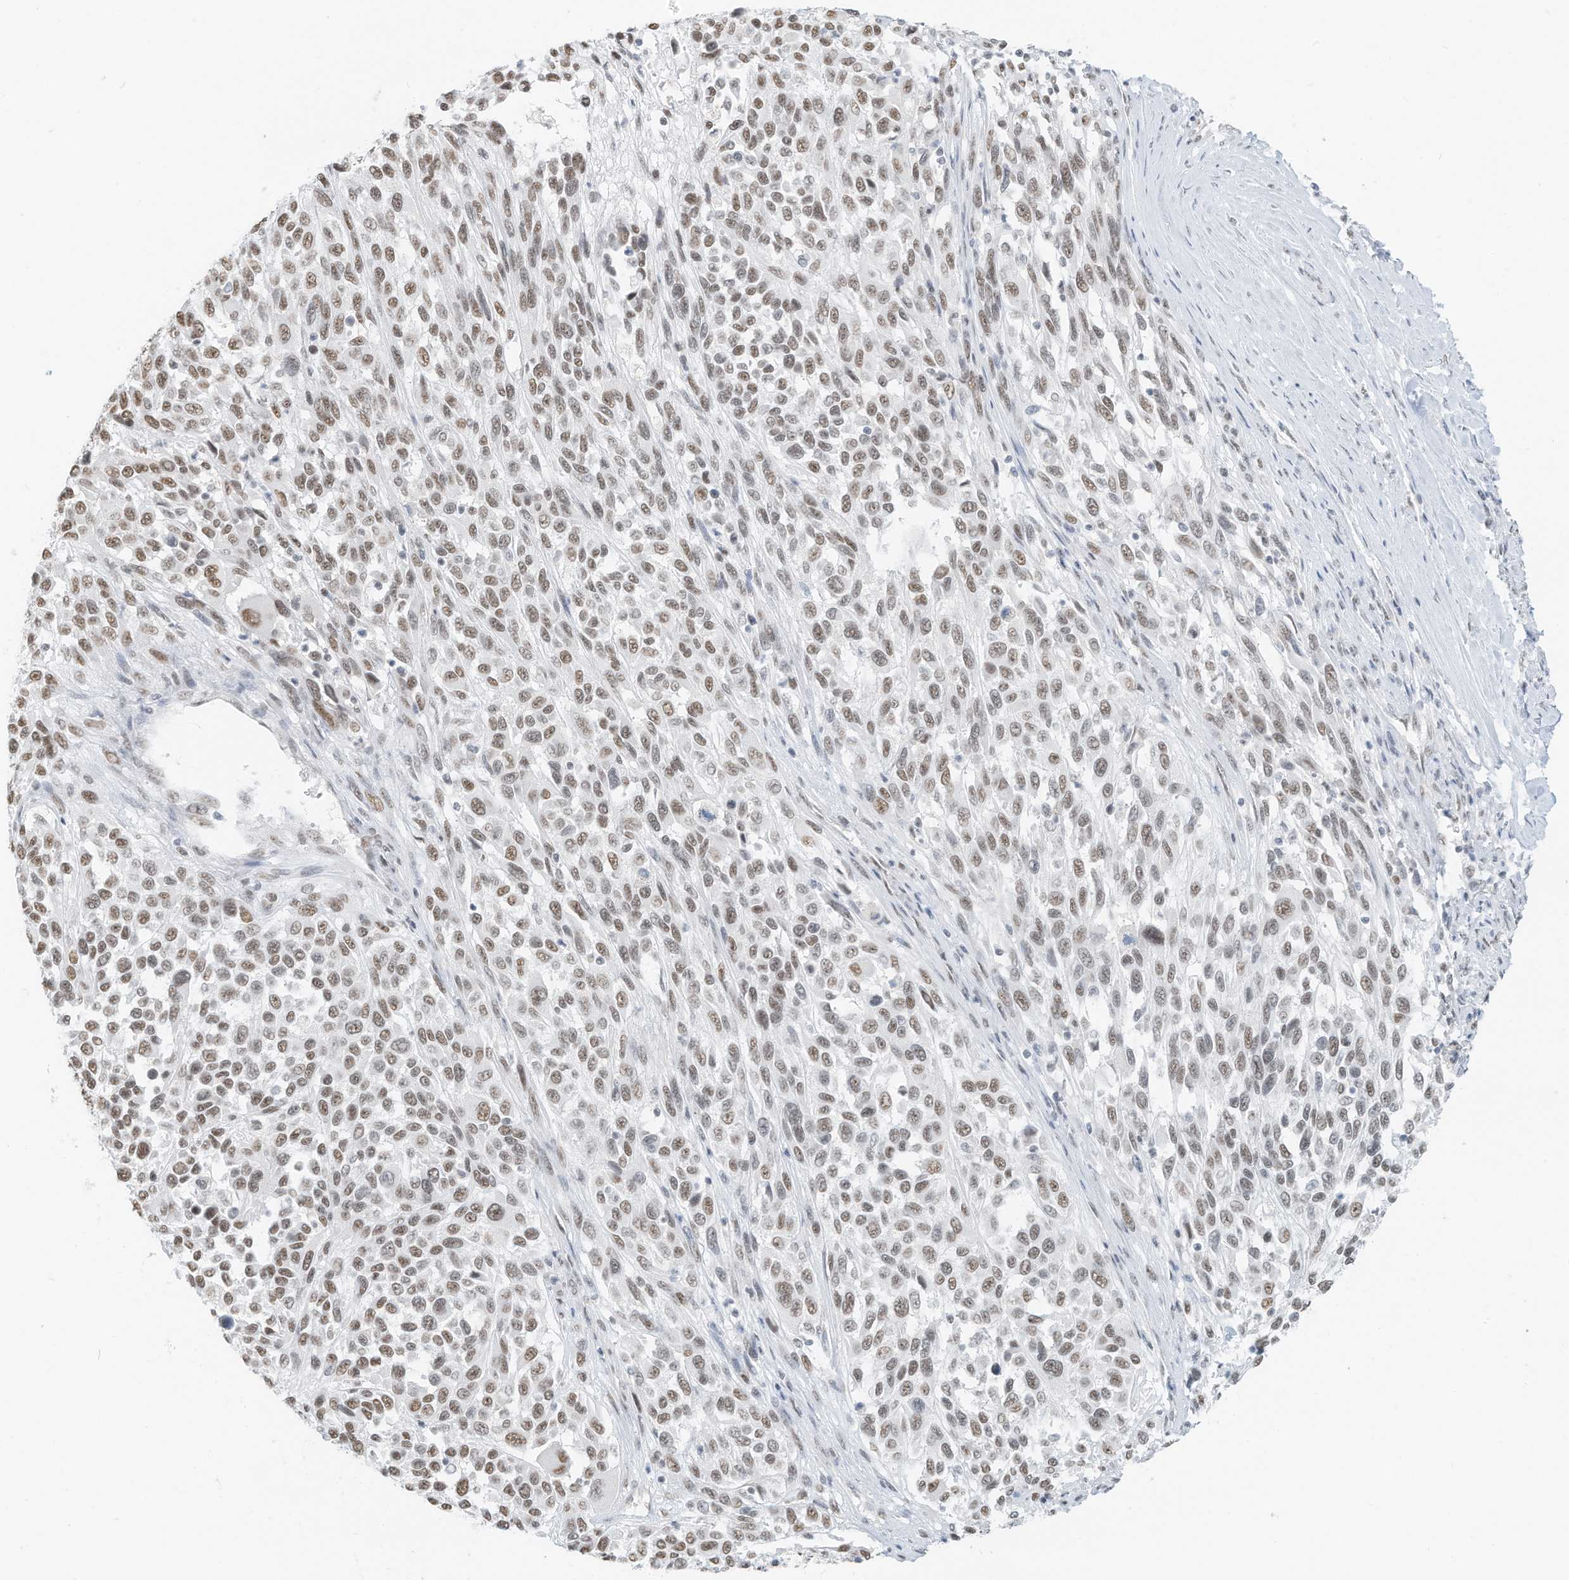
{"staining": {"intensity": "moderate", "quantity": ">75%", "location": "nuclear"}, "tissue": "melanoma", "cell_type": "Tumor cells", "image_type": "cancer", "snomed": [{"axis": "morphology", "description": "Malignant melanoma, Metastatic site"}, {"axis": "topography", "description": "Lymph node"}], "caption": "Immunohistochemical staining of human melanoma shows medium levels of moderate nuclear staining in approximately >75% of tumor cells.", "gene": "PGC", "patient": {"sex": "male", "age": 61}}